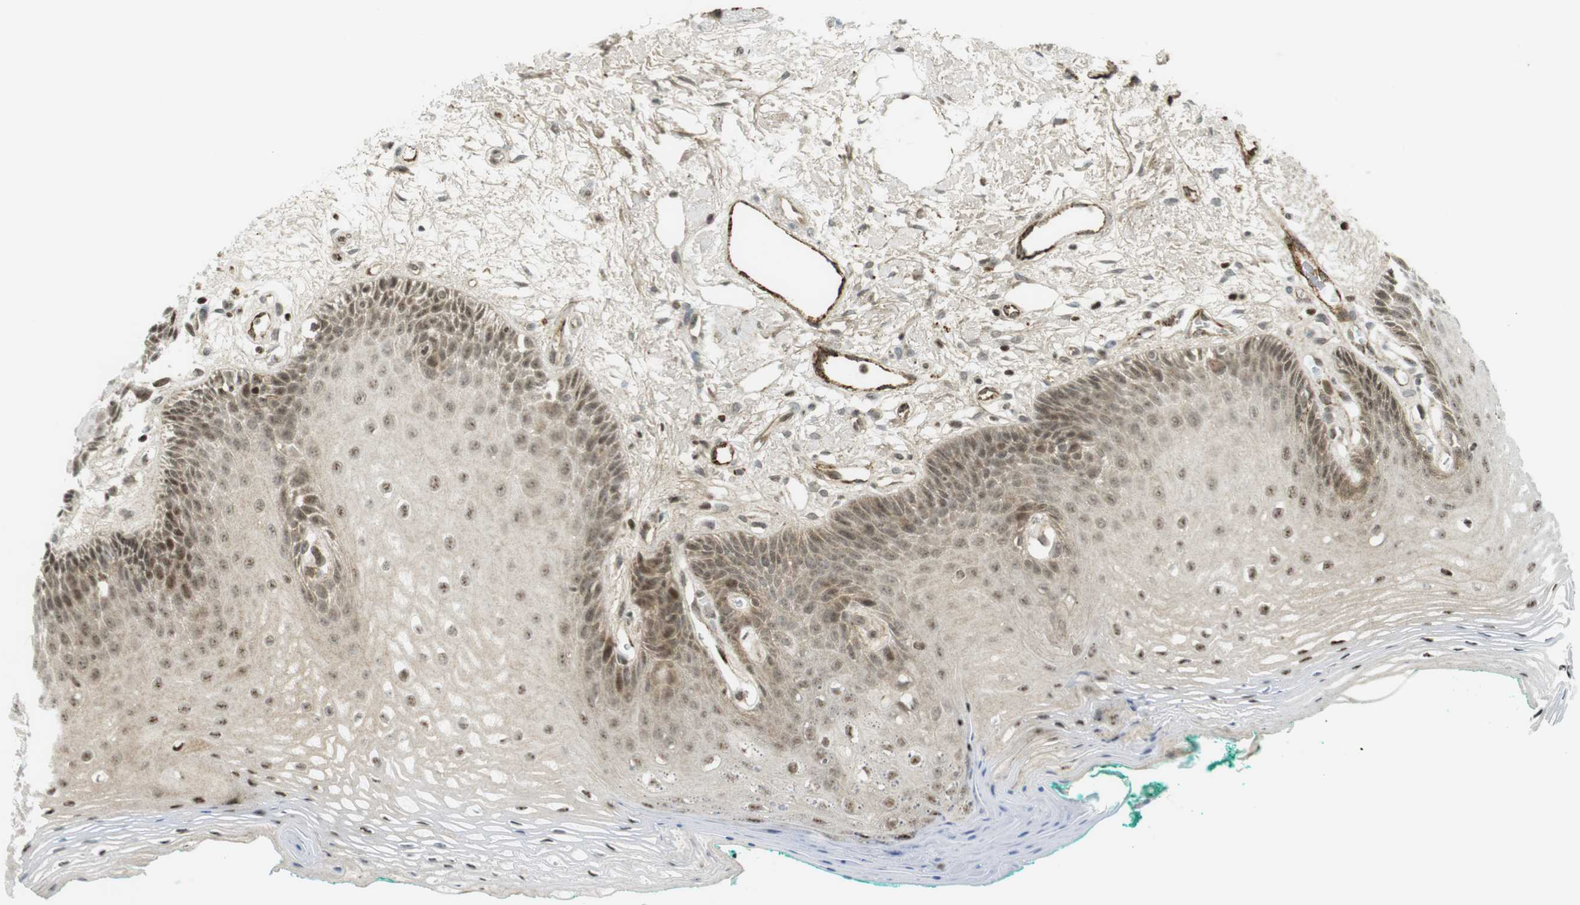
{"staining": {"intensity": "moderate", "quantity": ">75%", "location": "cytoplasmic/membranous,nuclear"}, "tissue": "oral mucosa", "cell_type": "Squamous epithelial cells", "image_type": "normal", "snomed": [{"axis": "morphology", "description": "Normal tissue, NOS"}, {"axis": "topography", "description": "Skeletal muscle"}, {"axis": "topography", "description": "Oral tissue"}, {"axis": "topography", "description": "Peripheral nerve tissue"}], "caption": "Oral mucosa was stained to show a protein in brown. There is medium levels of moderate cytoplasmic/membranous,nuclear staining in approximately >75% of squamous epithelial cells. (DAB = brown stain, brightfield microscopy at high magnification).", "gene": "PPP1R13B", "patient": {"sex": "female", "age": 84}}